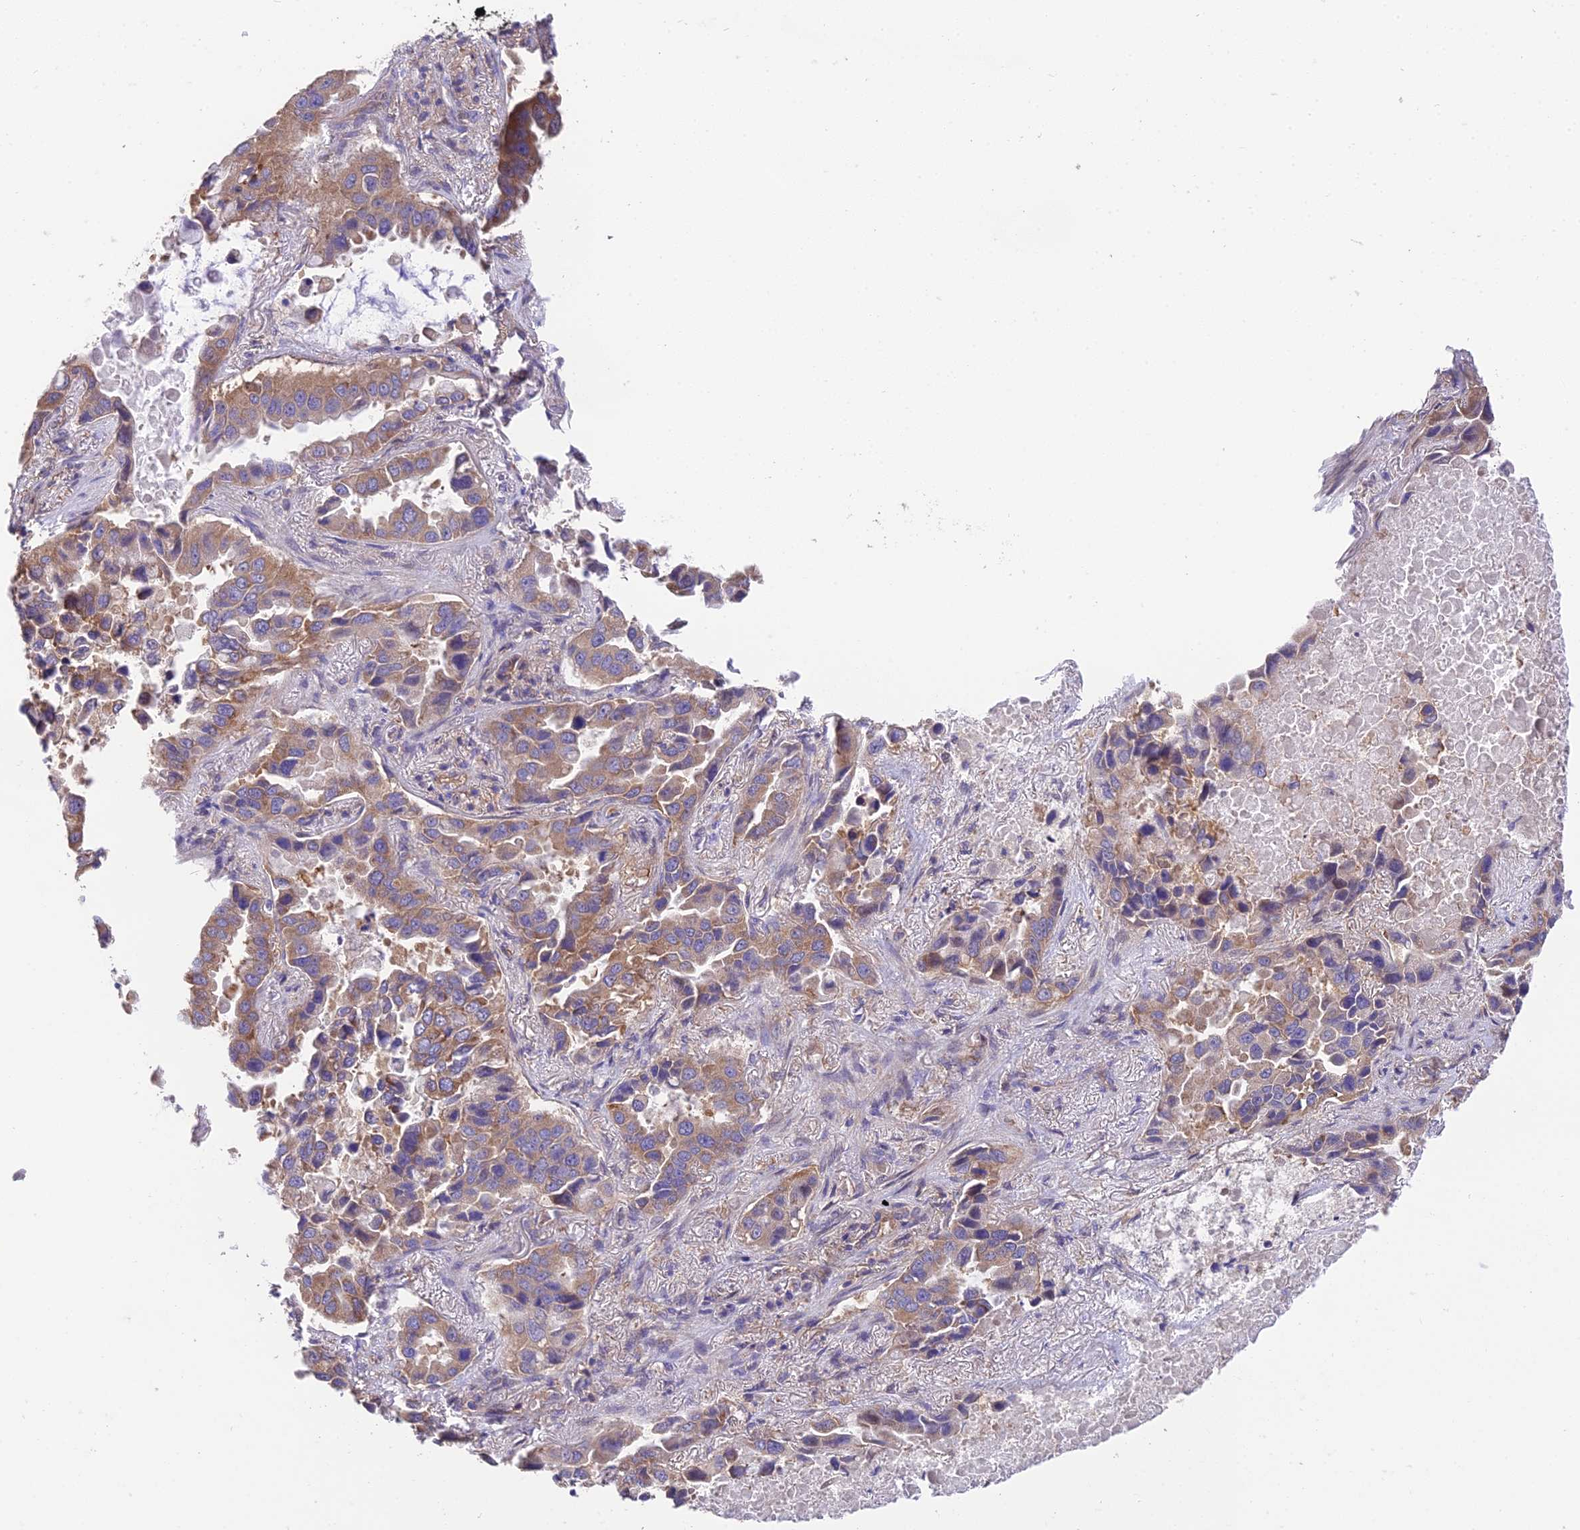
{"staining": {"intensity": "moderate", "quantity": ">75%", "location": "cytoplasmic/membranous"}, "tissue": "lung cancer", "cell_type": "Tumor cells", "image_type": "cancer", "snomed": [{"axis": "morphology", "description": "Adenocarcinoma, NOS"}, {"axis": "topography", "description": "Lung"}], "caption": "Moderate cytoplasmic/membranous positivity for a protein is present in approximately >75% of tumor cells of lung adenocarcinoma using immunohistochemistry (IHC).", "gene": "BLOC1S4", "patient": {"sex": "male", "age": 64}}